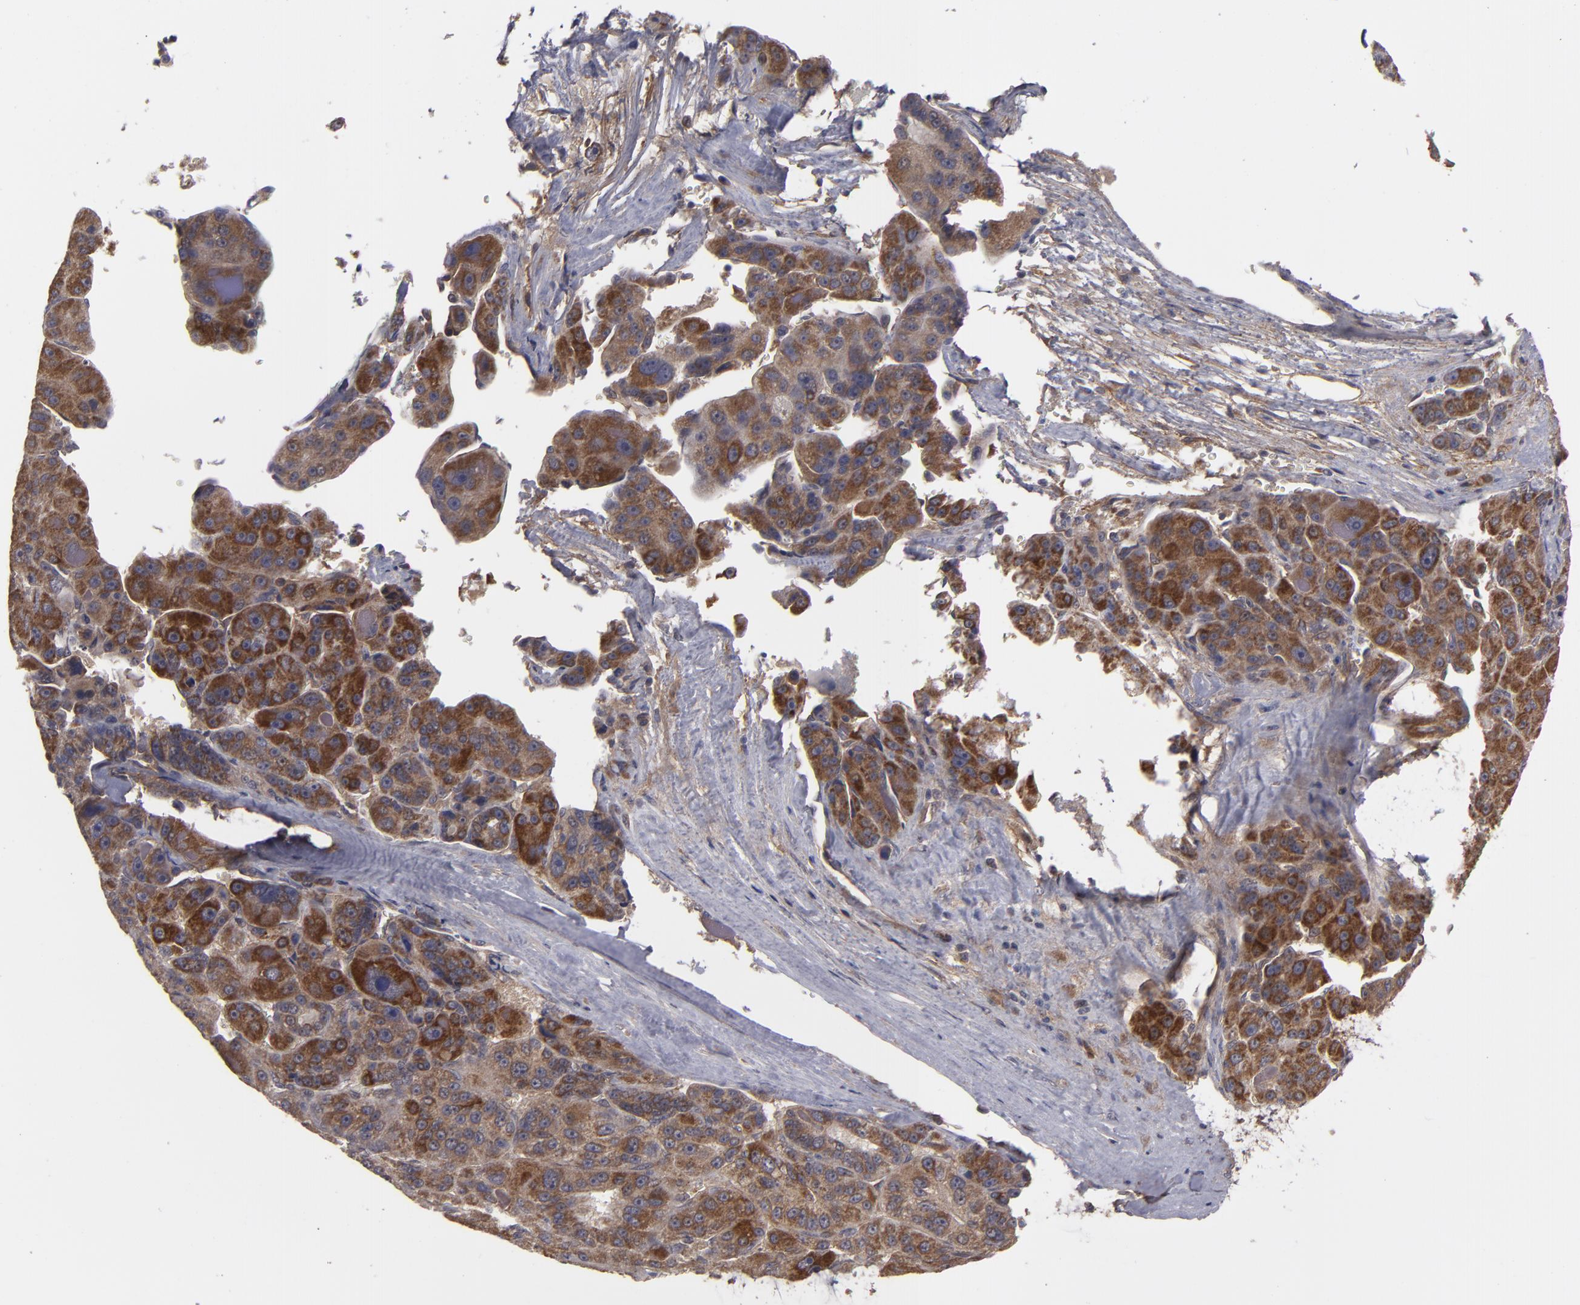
{"staining": {"intensity": "moderate", "quantity": ">75%", "location": "cytoplasmic/membranous"}, "tissue": "liver cancer", "cell_type": "Tumor cells", "image_type": "cancer", "snomed": [{"axis": "morphology", "description": "Carcinoma, Hepatocellular, NOS"}, {"axis": "topography", "description": "Liver"}], "caption": "Human liver hepatocellular carcinoma stained with a protein marker shows moderate staining in tumor cells.", "gene": "BMP6", "patient": {"sex": "male", "age": 76}}